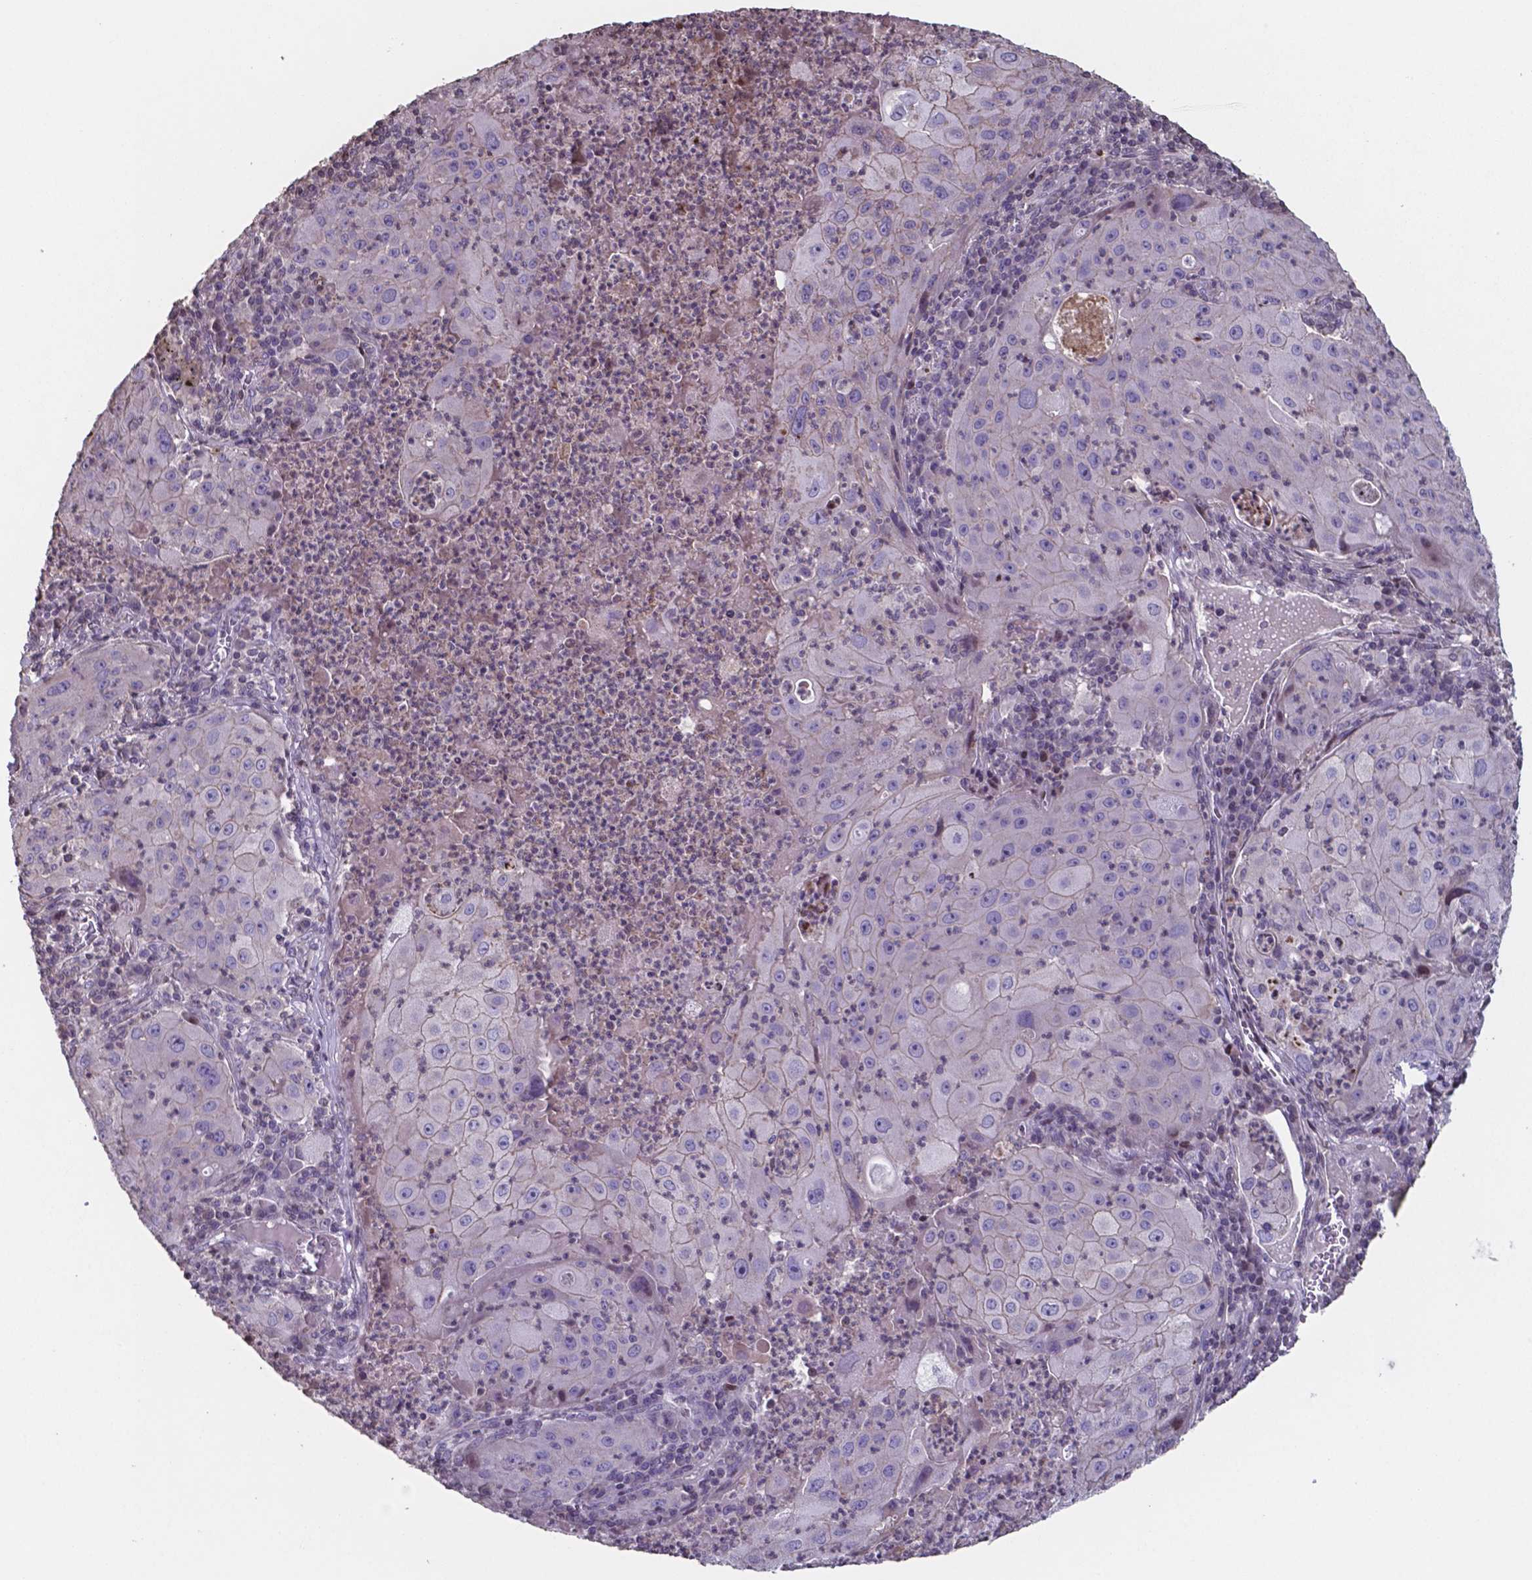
{"staining": {"intensity": "negative", "quantity": "none", "location": "none"}, "tissue": "lung cancer", "cell_type": "Tumor cells", "image_type": "cancer", "snomed": [{"axis": "morphology", "description": "Squamous cell carcinoma, NOS"}, {"axis": "topography", "description": "Lung"}], "caption": "IHC image of lung cancer stained for a protein (brown), which exhibits no expression in tumor cells. (Immunohistochemistry, brightfield microscopy, high magnification).", "gene": "MLC1", "patient": {"sex": "female", "age": 59}}